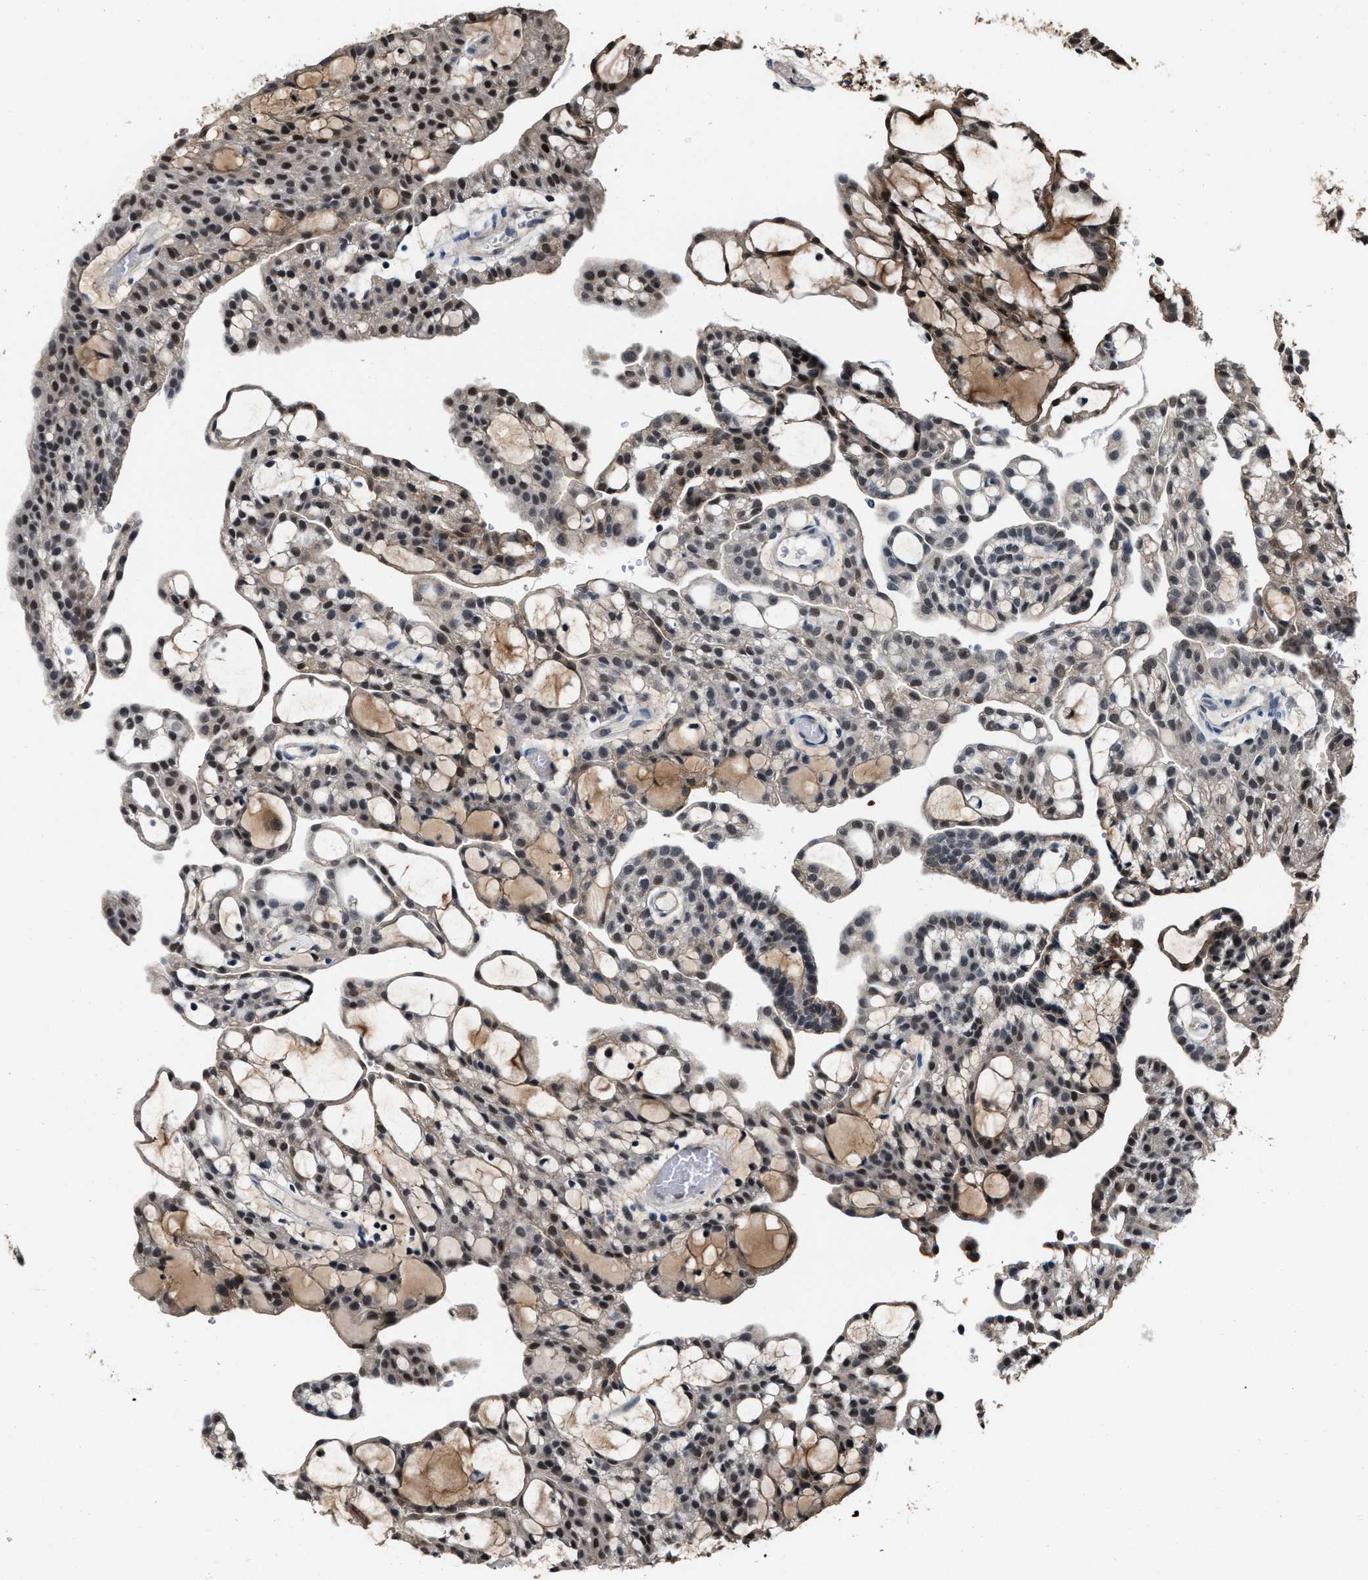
{"staining": {"intensity": "moderate", "quantity": "25%-75%", "location": "nuclear"}, "tissue": "renal cancer", "cell_type": "Tumor cells", "image_type": "cancer", "snomed": [{"axis": "morphology", "description": "Adenocarcinoma, NOS"}, {"axis": "topography", "description": "Kidney"}], "caption": "A high-resolution image shows immunohistochemistry staining of renal adenocarcinoma, which displays moderate nuclear positivity in approximately 25%-75% of tumor cells.", "gene": "ZNF20", "patient": {"sex": "male", "age": 63}}